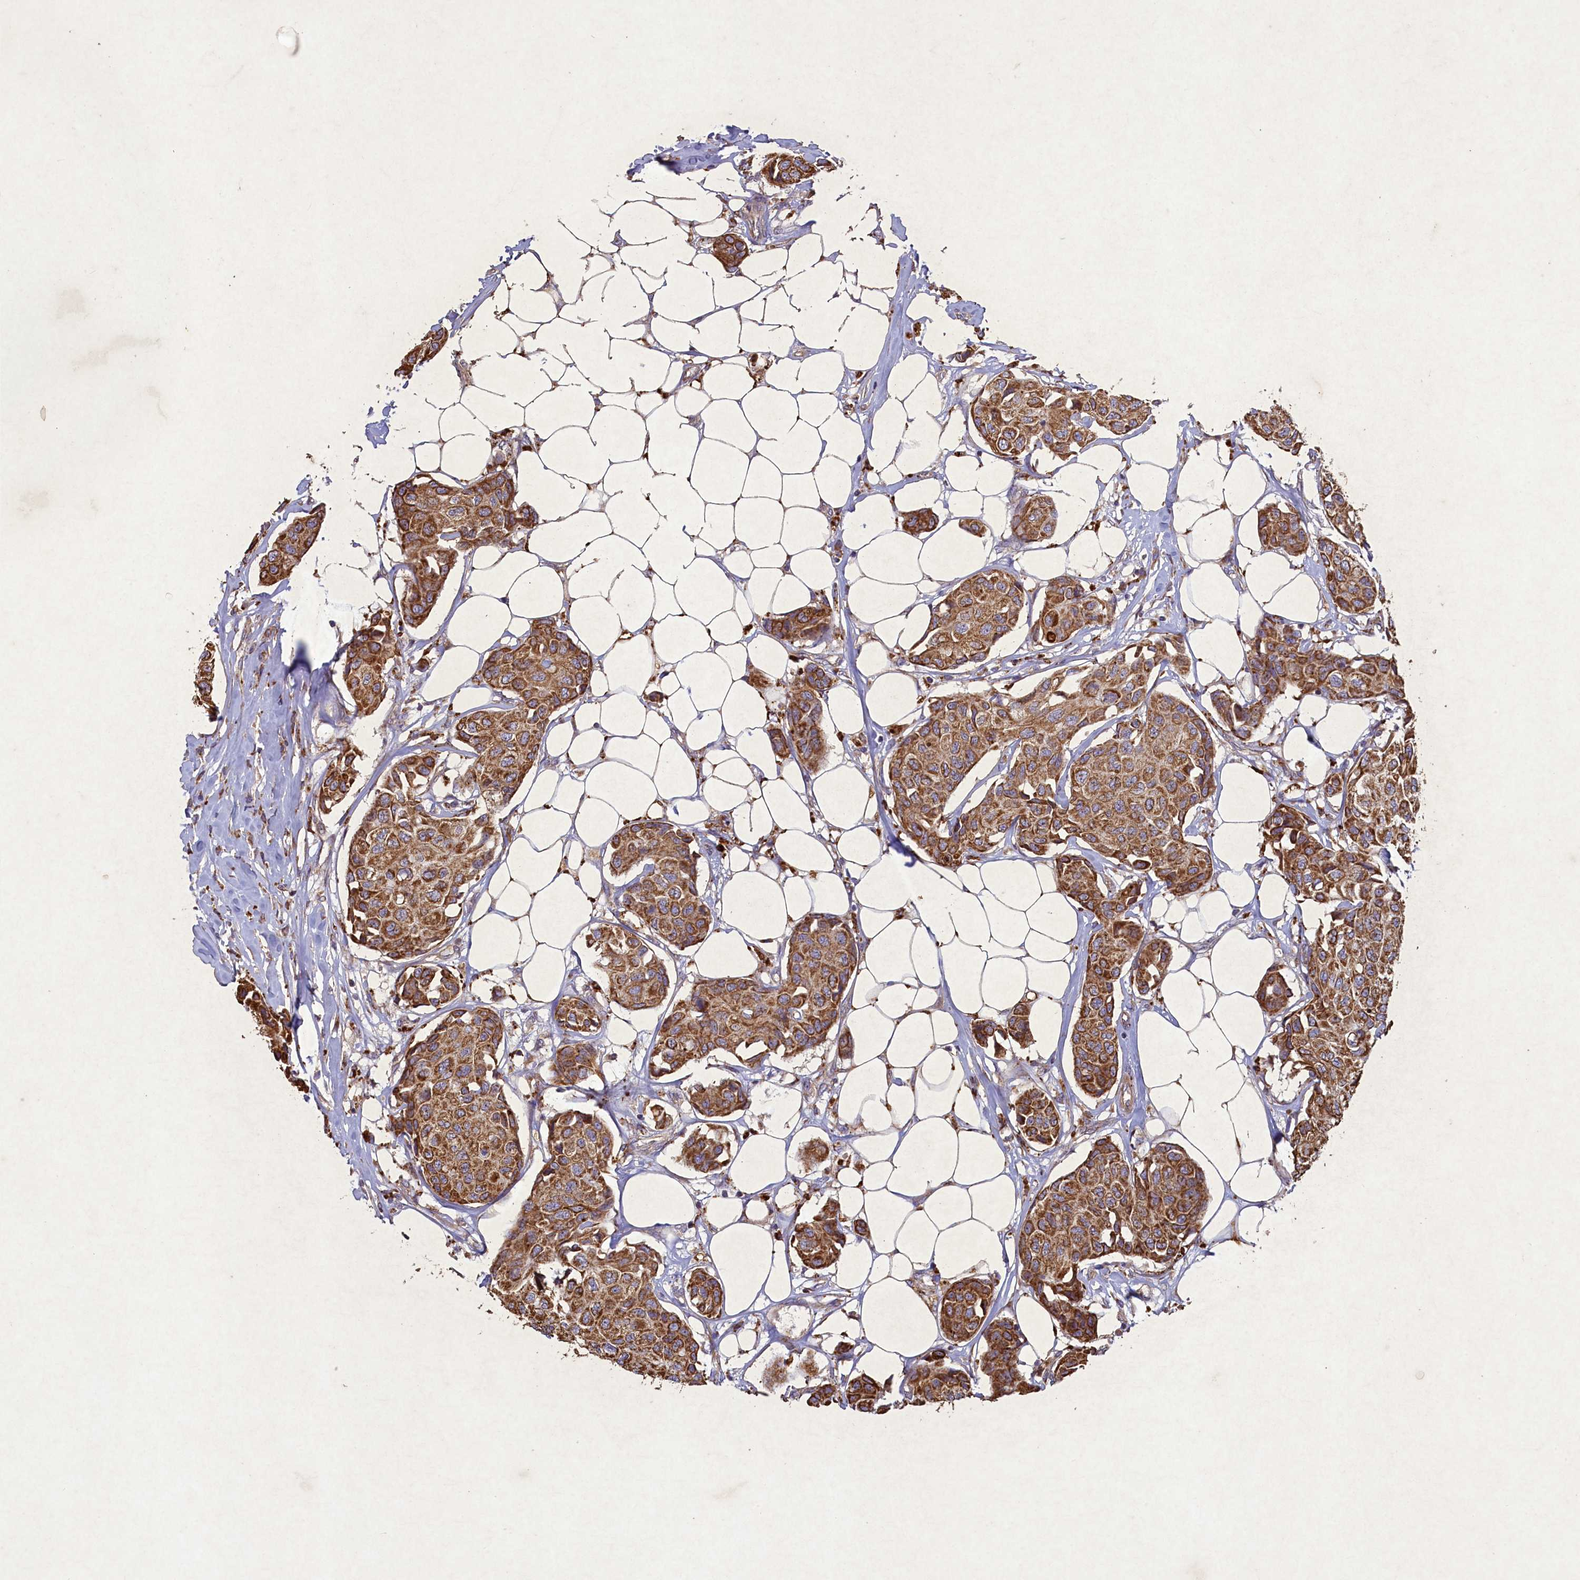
{"staining": {"intensity": "moderate", "quantity": ">75%", "location": "cytoplasmic/membranous"}, "tissue": "breast cancer", "cell_type": "Tumor cells", "image_type": "cancer", "snomed": [{"axis": "morphology", "description": "Duct carcinoma"}, {"axis": "topography", "description": "Breast"}], "caption": "This is a histology image of immunohistochemistry staining of breast cancer, which shows moderate staining in the cytoplasmic/membranous of tumor cells.", "gene": "CIAO2B", "patient": {"sex": "female", "age": 80}}